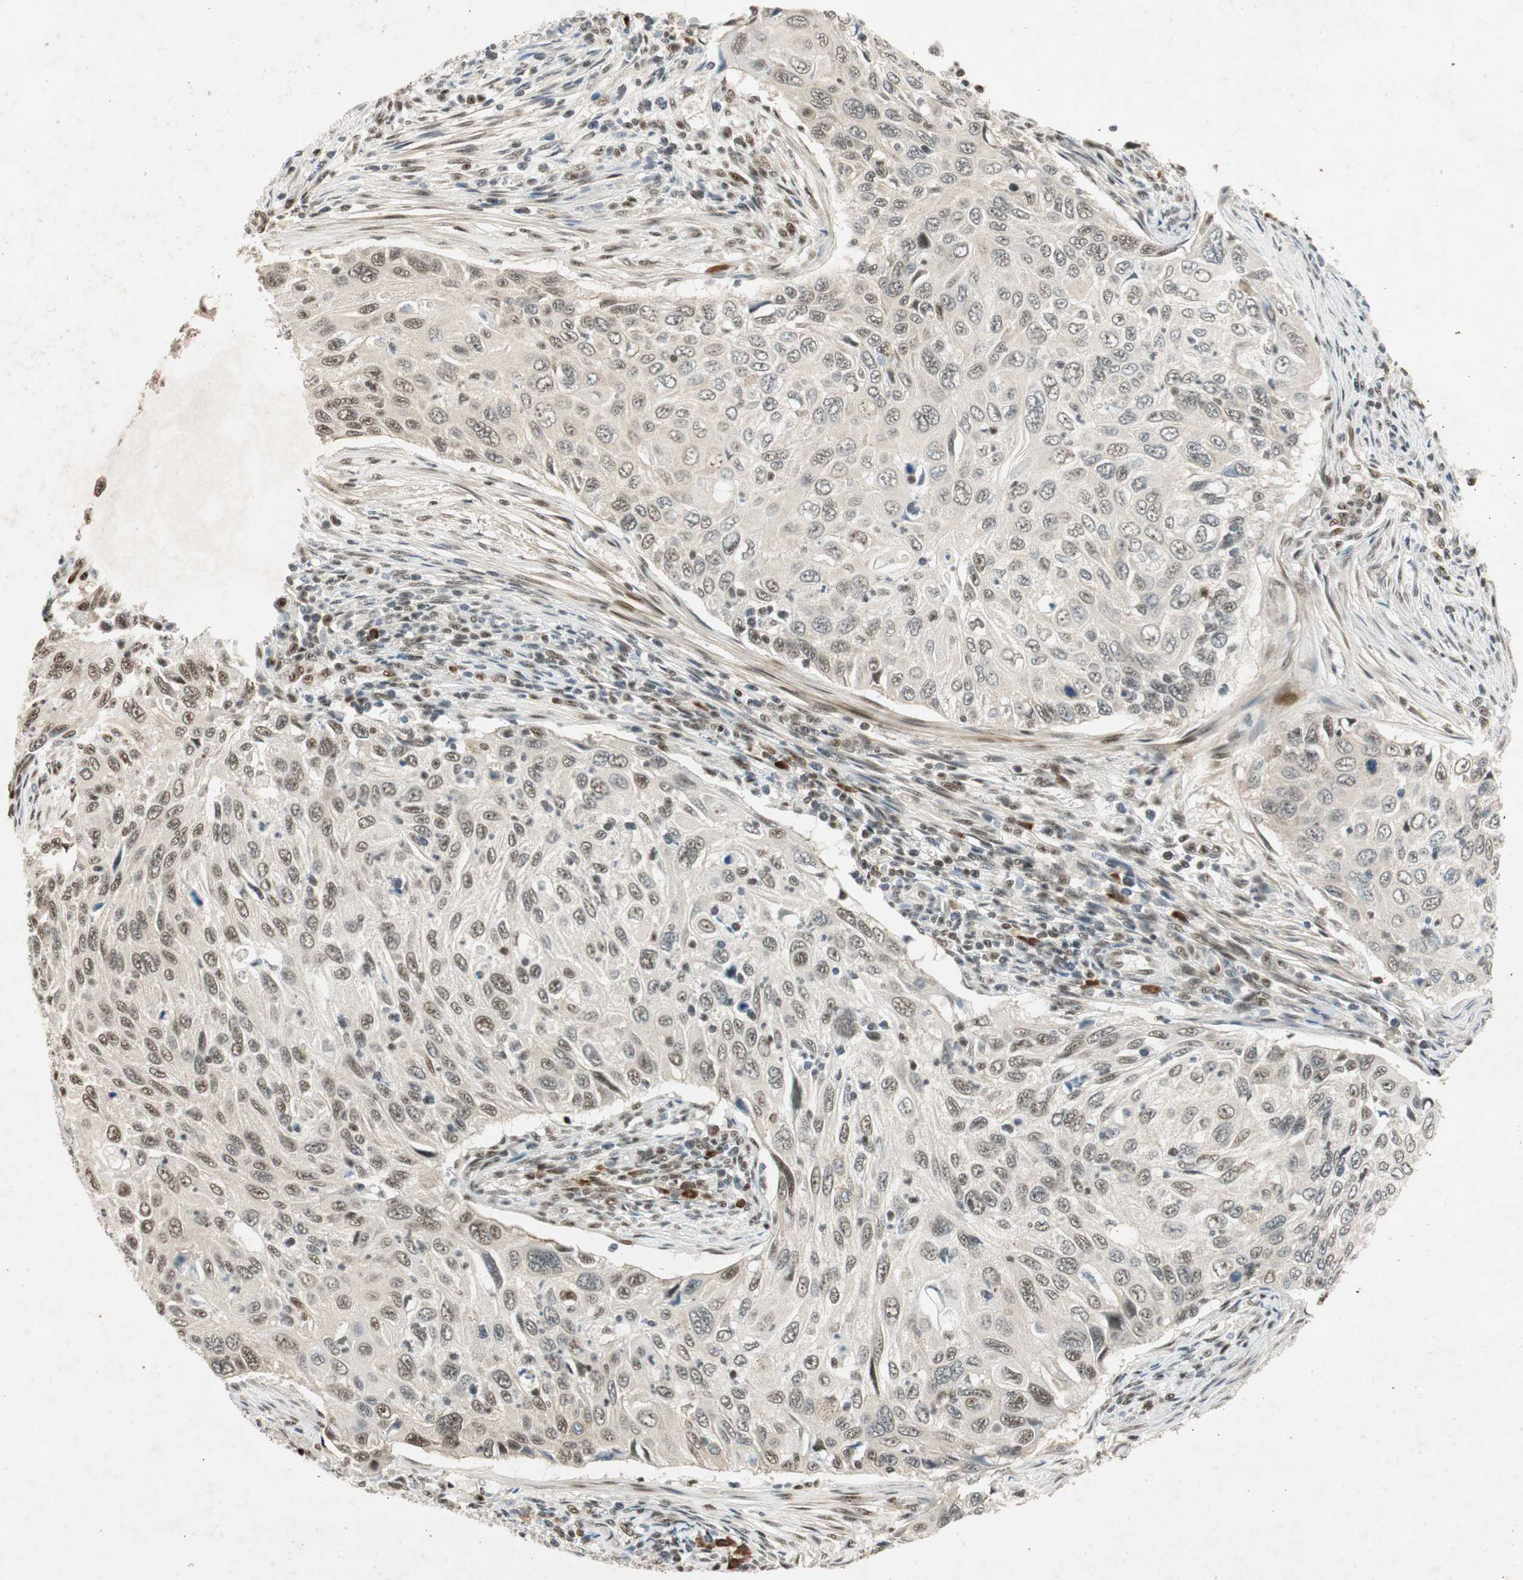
{"staining": {"intensity": "weak", "quantity": "25%-75%", "location": "nuclear"}, "tissue": "cervical cancer", "cell_type": "Tumor cells", "image_type": "cancer", "snomed": [{"axis": "morphology", "description": "Squamous cell carcinoma, NOS"}, {"axis": "topography", "description": "Cervix"}], "caption": "IHC image of neoplastic tissue: human cervical cancer (squamous cell carcinoma) stained using immunohistochemistry shows low levels of weak protein expression localized specifically in the nuclear of tumor cells, appearing as a nuclear brown color.", "gene": "NCBP3", "patient": {"sex": "female", "age": 70}}